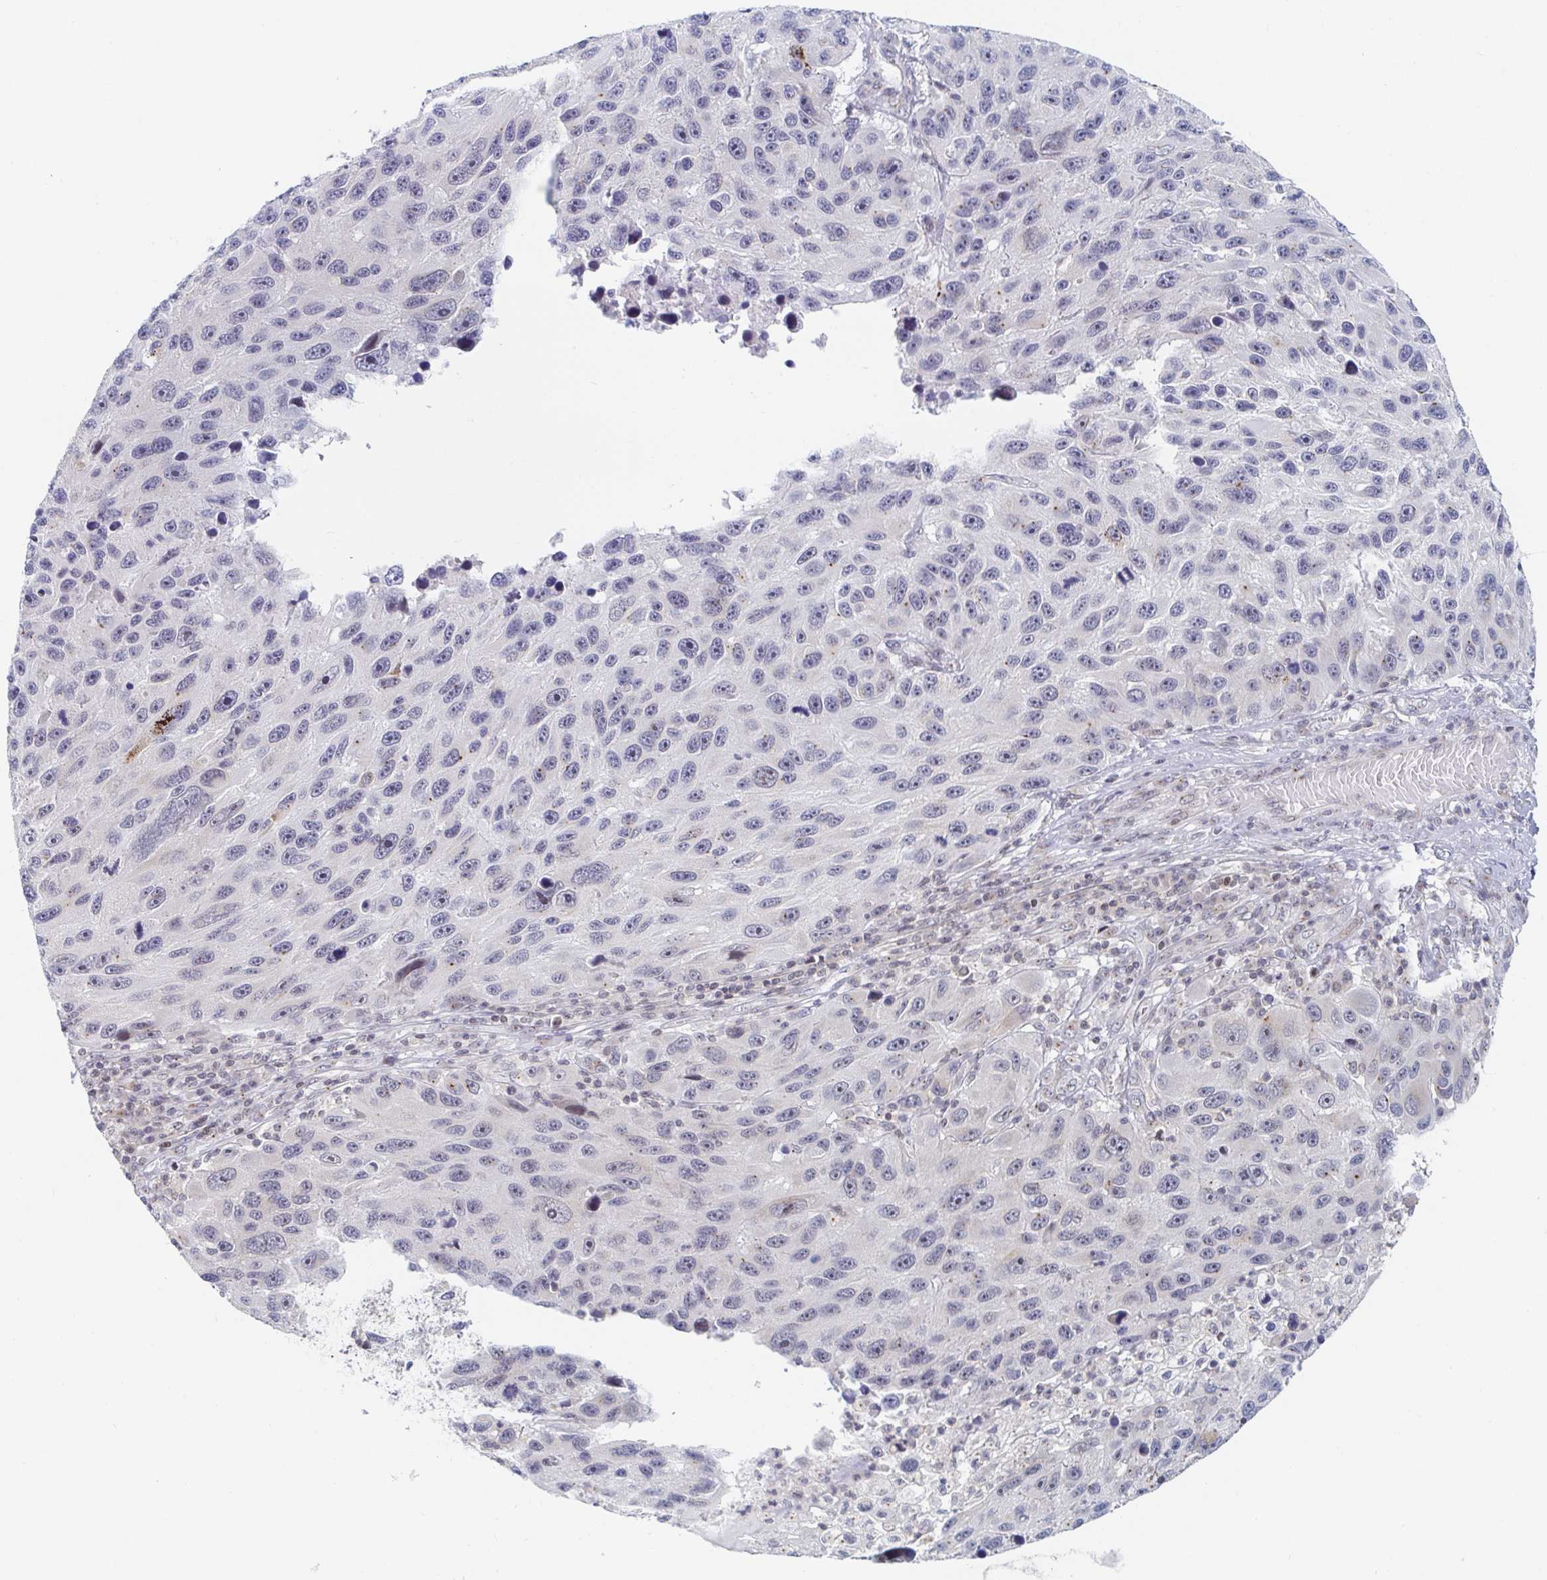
{"staining": {"intensity": "negative", "quantity": "none", "location": "none"}, "tissue": "melanoma", "cell_type": "Tumor cells", "image_type": "cancer", "snomed": [{"axis": "morphology", "description": "Malignant melanoma, NOS"}, {"axis": "topography", "description": "Skin"}], "caption": "Immunohistochemical staining of human malignant melanoma displays no significant staining in tumor cells.", "gene": "CHD2", "patient": {"sex": "male", "age": 53}}